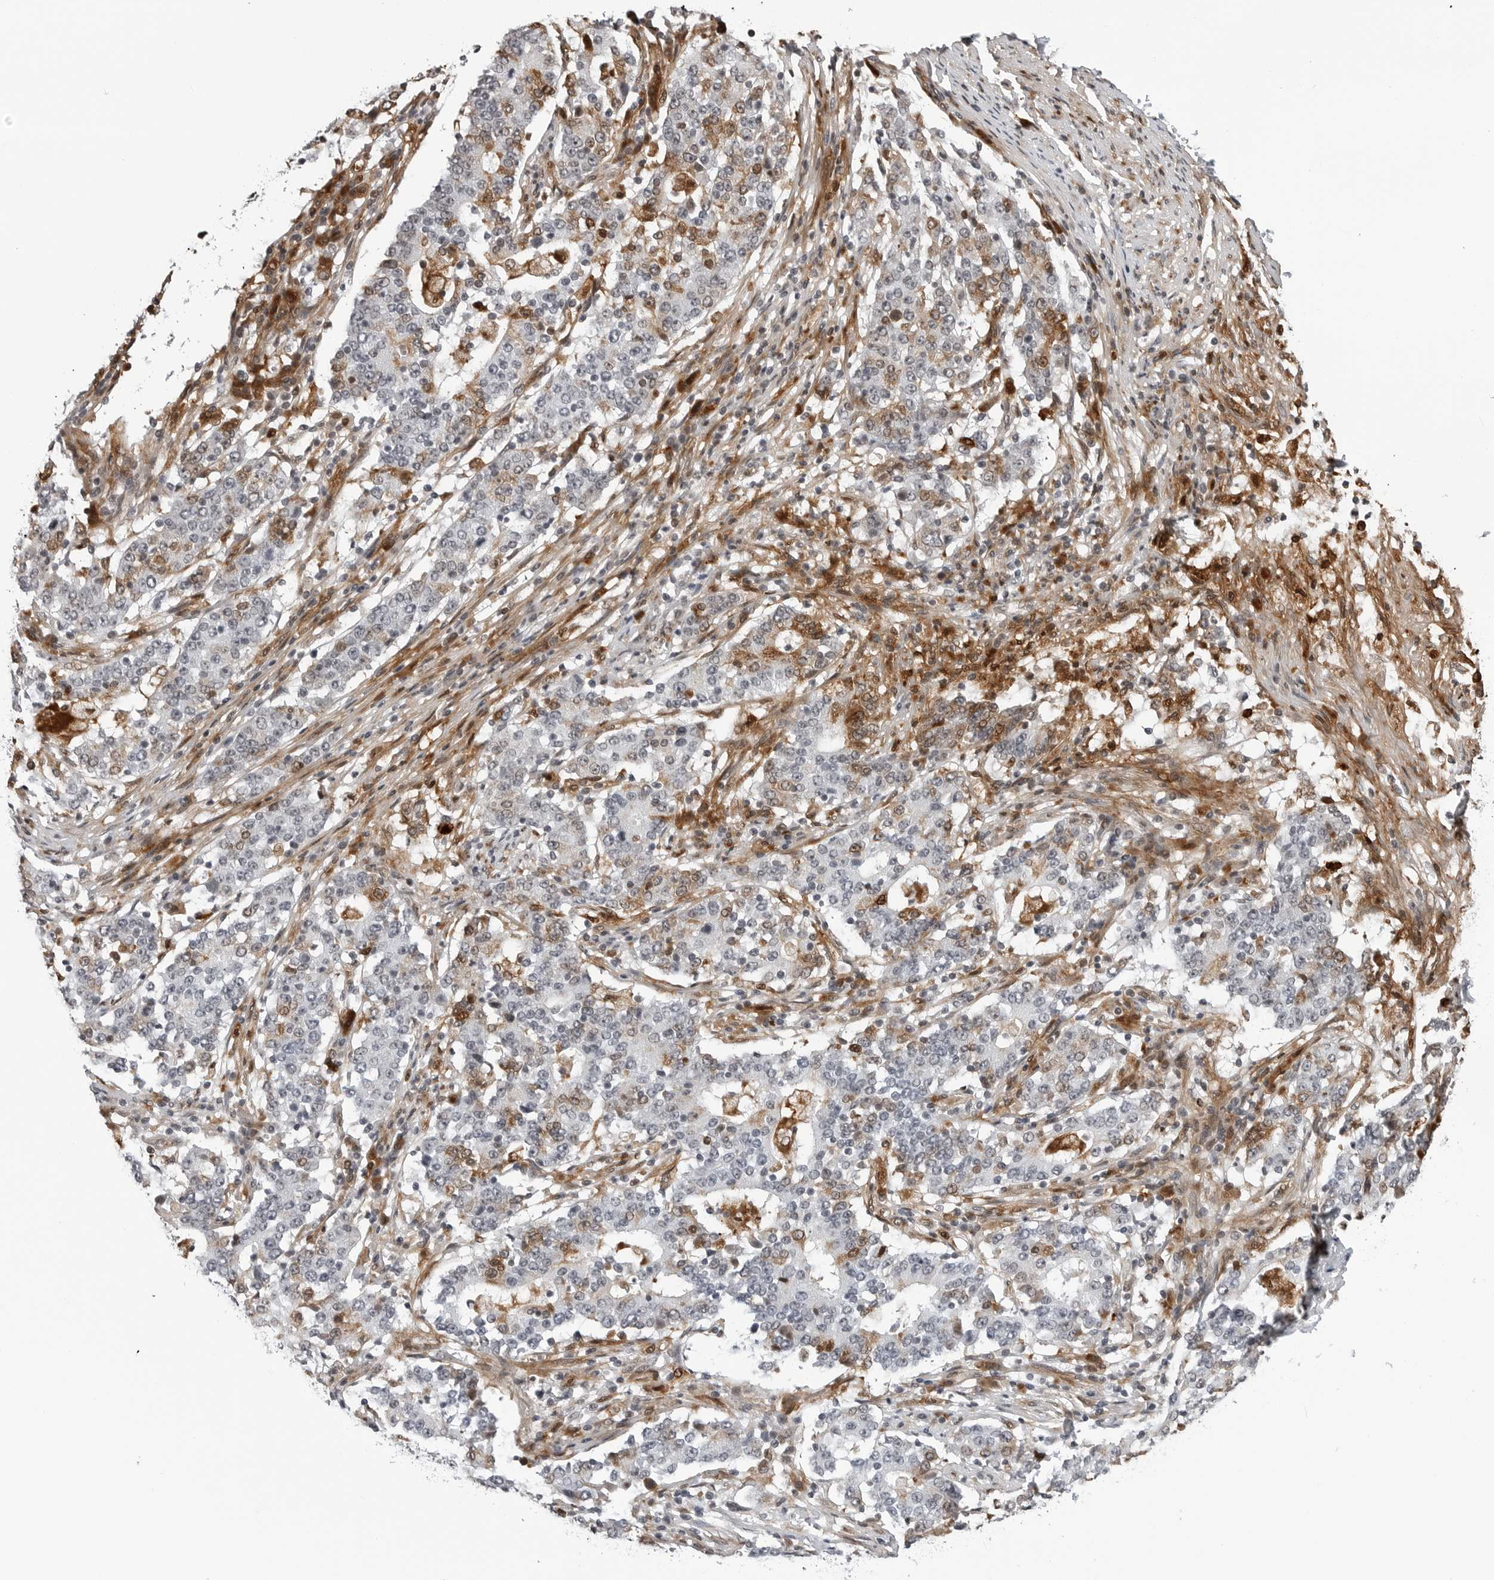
{"staining": {"intensity": "moderate", "quantity": "<25%", "location": "cytoplasmic/membranous,nuclear"}, "tissue": "stomach cancer", "cell_type": "Tumor cells", "image_type": "cancer", "snomed": [{"axis": "morphology", "description": "Adenocarcinoma, NOS"}, {"axis": "topography", "description": "Stomach"}], "caption": "IHC (DAB) staining of adenocarcinoma (stomach) exhibits moderate cytoplasmic/membranous and nuclear protein staining in approximately <25% of tumor cells.", "gene": "CXCR5", "patient": {"sex": "male", "age": 59}}